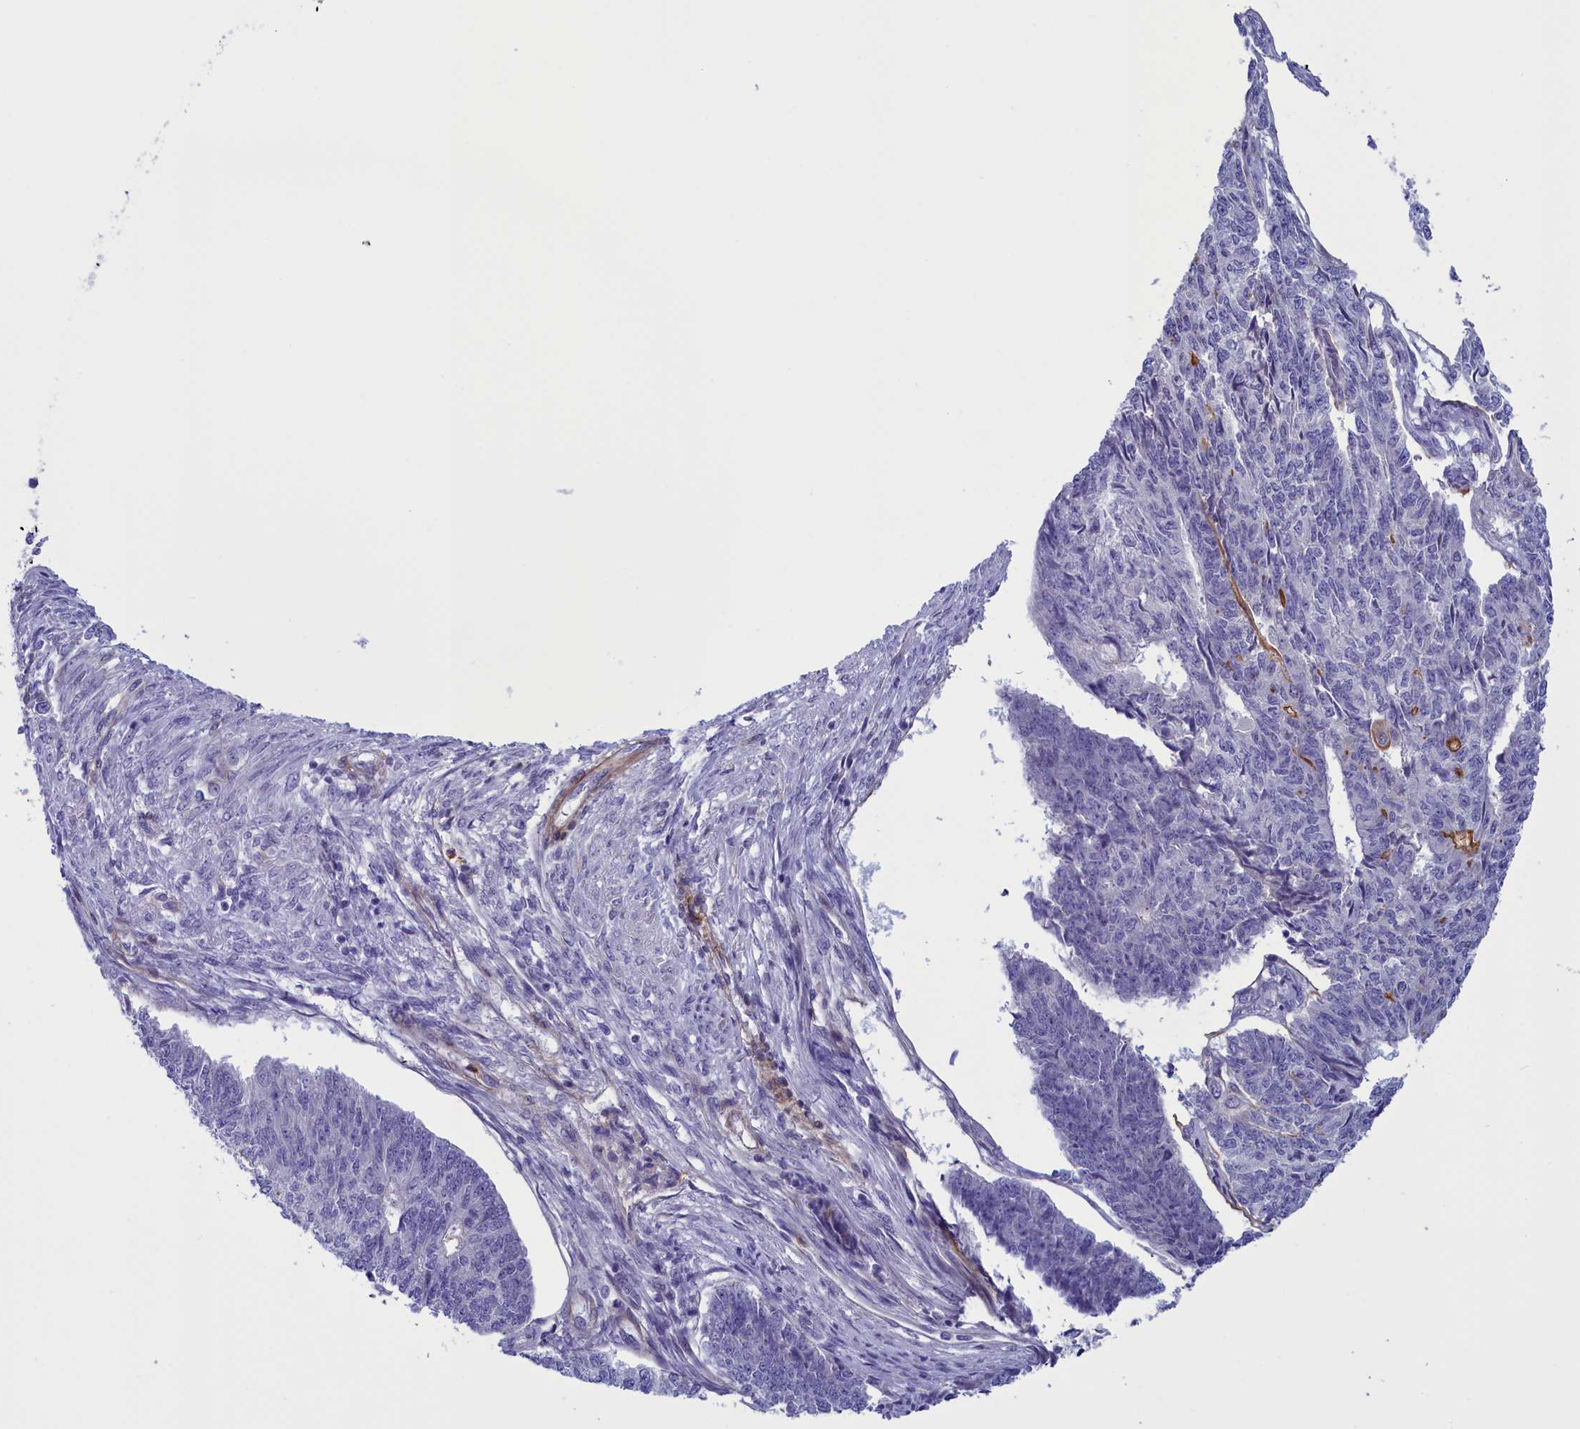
{"staining": {"intensity": "negative", "quantity": "none", "location": "none"}, "tissue": "endometrial cancer", "cell_type": "Tumor cells", "image_type": "cancer", "snomed": [{"axis": "morphology", "description": "Adenocarcinoma, NOS"}, {"axis": "topography", "description": "Endometrium"}], "caption": "A high-resolution micrograph shows IHC staining of endometrial cancer (adenocarcinoma), which exhibits no significant staining in tumor cells.", "gene": "LOXL1", "patient": {"sex": "female", "age": 32}}